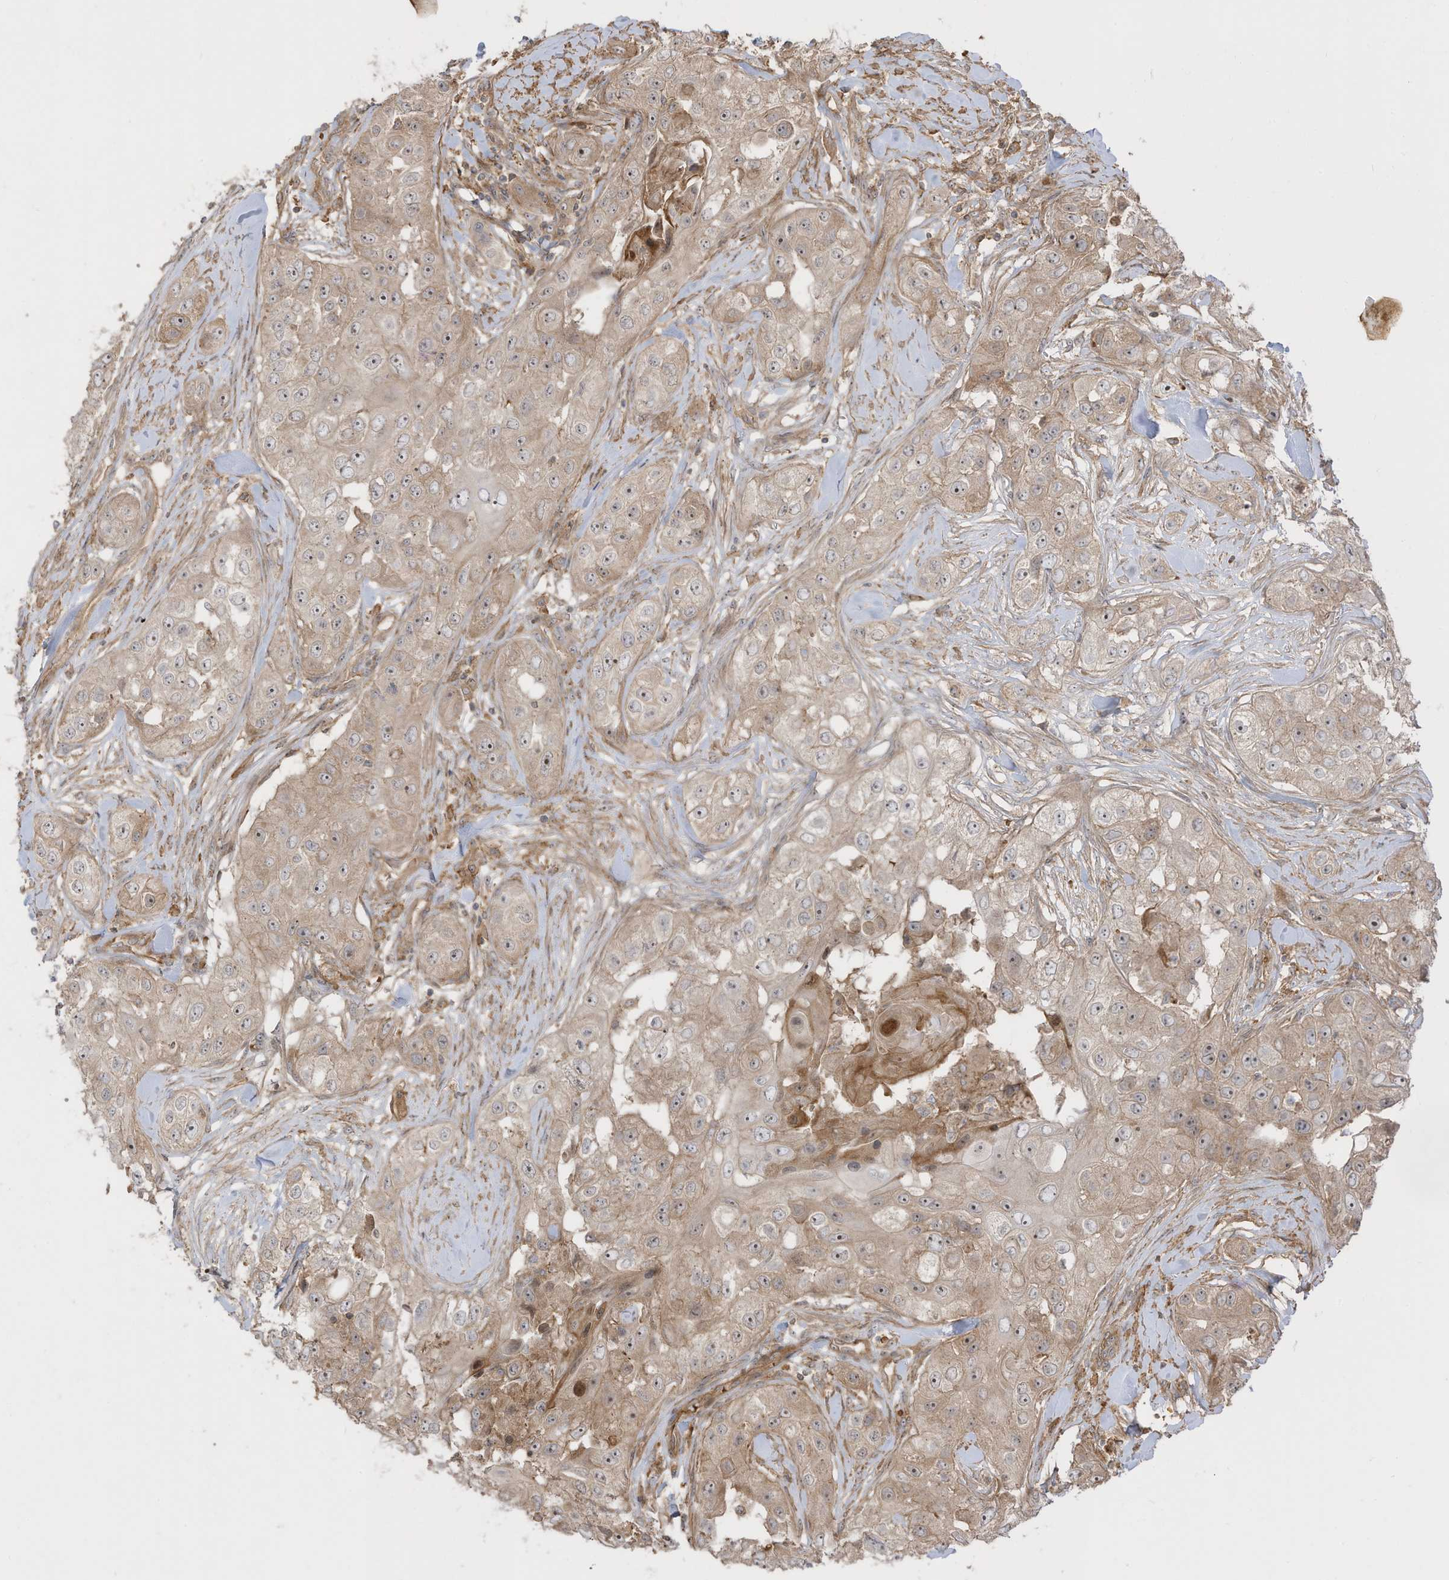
{"staining": {"intensity": "weak", "quantity": ">75%", "location": "cytoplasmic/membranous"}, "tissue": "head and neck cancer", "cell_type": "Tumor cells", "image_type": "cancer", "snomed": [{"axis": "morphology", "description": "Normal tissue, NOS"}, {"axis": "morphology", "description": "Squamous cell carcinoma, NOS"}, {"axis": "topography", "description": "Skeletal muscle"}, {"axis": "topography", "description": "Head-Neck"}], "caption": "Head and neck squamous cell carcinoma was stained to show a protein in brown. There is low levels of weak cytoplasmic/membranous positivity in approximately >75% of tumor cells.", "gene": "ENTR1", "patient": {"sex": "male", "age": 51}}